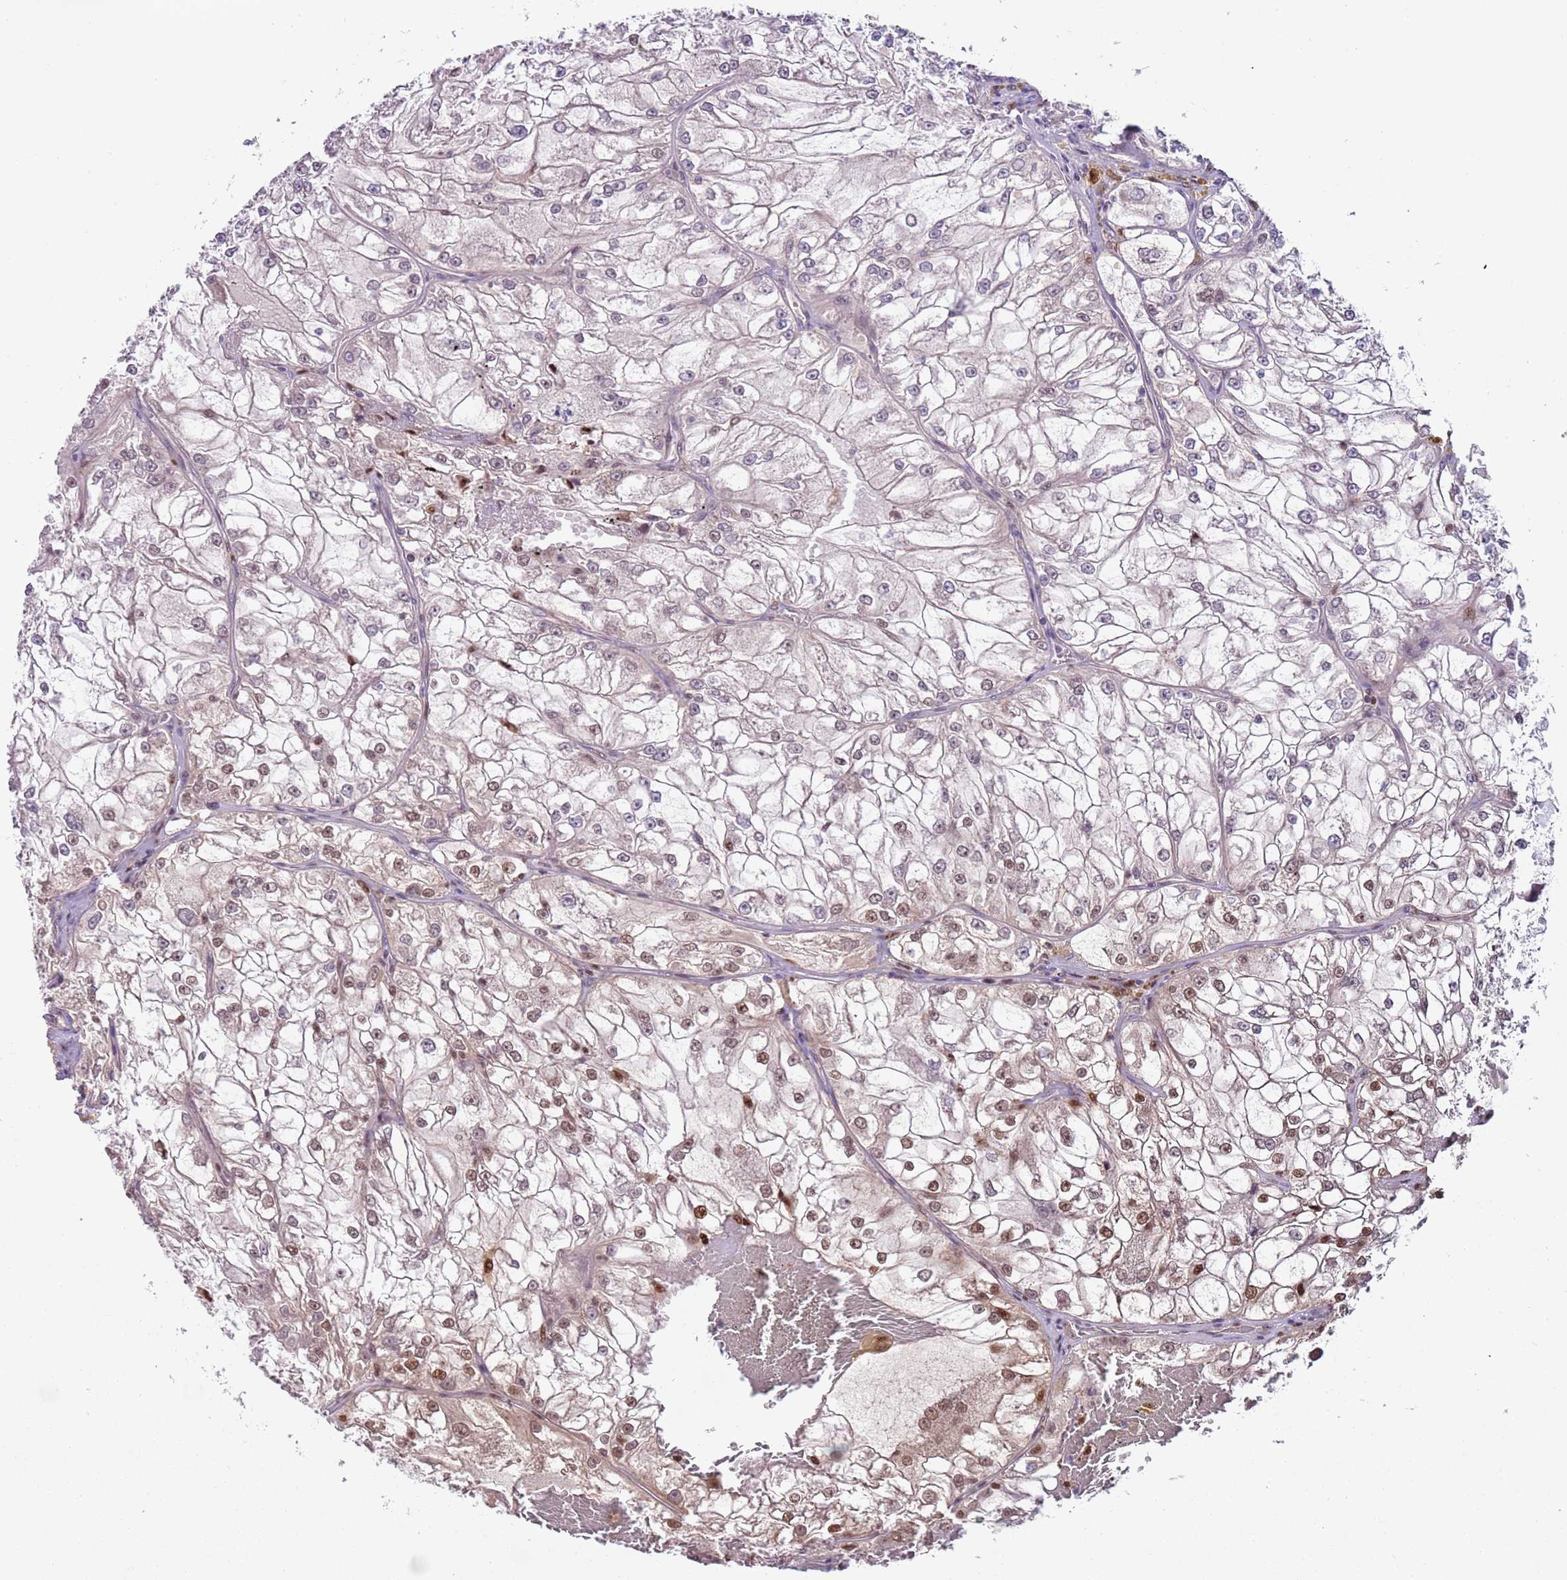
{"staining": {"intensity": "moderate", "quantity": "<25%", "location": "nuclear"}, "tissue": "renal cancer", "cell_type": "Tumor cells", "image_type": "cancer", "snomed": [{"axis": "morphology", "description": "Adenocarcinoma, NOS"}, {"axis": "topography", "description": "Kidney"}], "caption": "Immunohistochemistry (IHC) micrograph of neoplastic tissue: renal cancer (adenocarcinoma) stained using immunohistochemistry (IHC) displays low levels of moderate protein expression localized specifically in the nuclear of tumor cells, appearing as a nuclear brown color.", "gene": "RMND5B", "patient": {"sex": "female", "age": 72}}